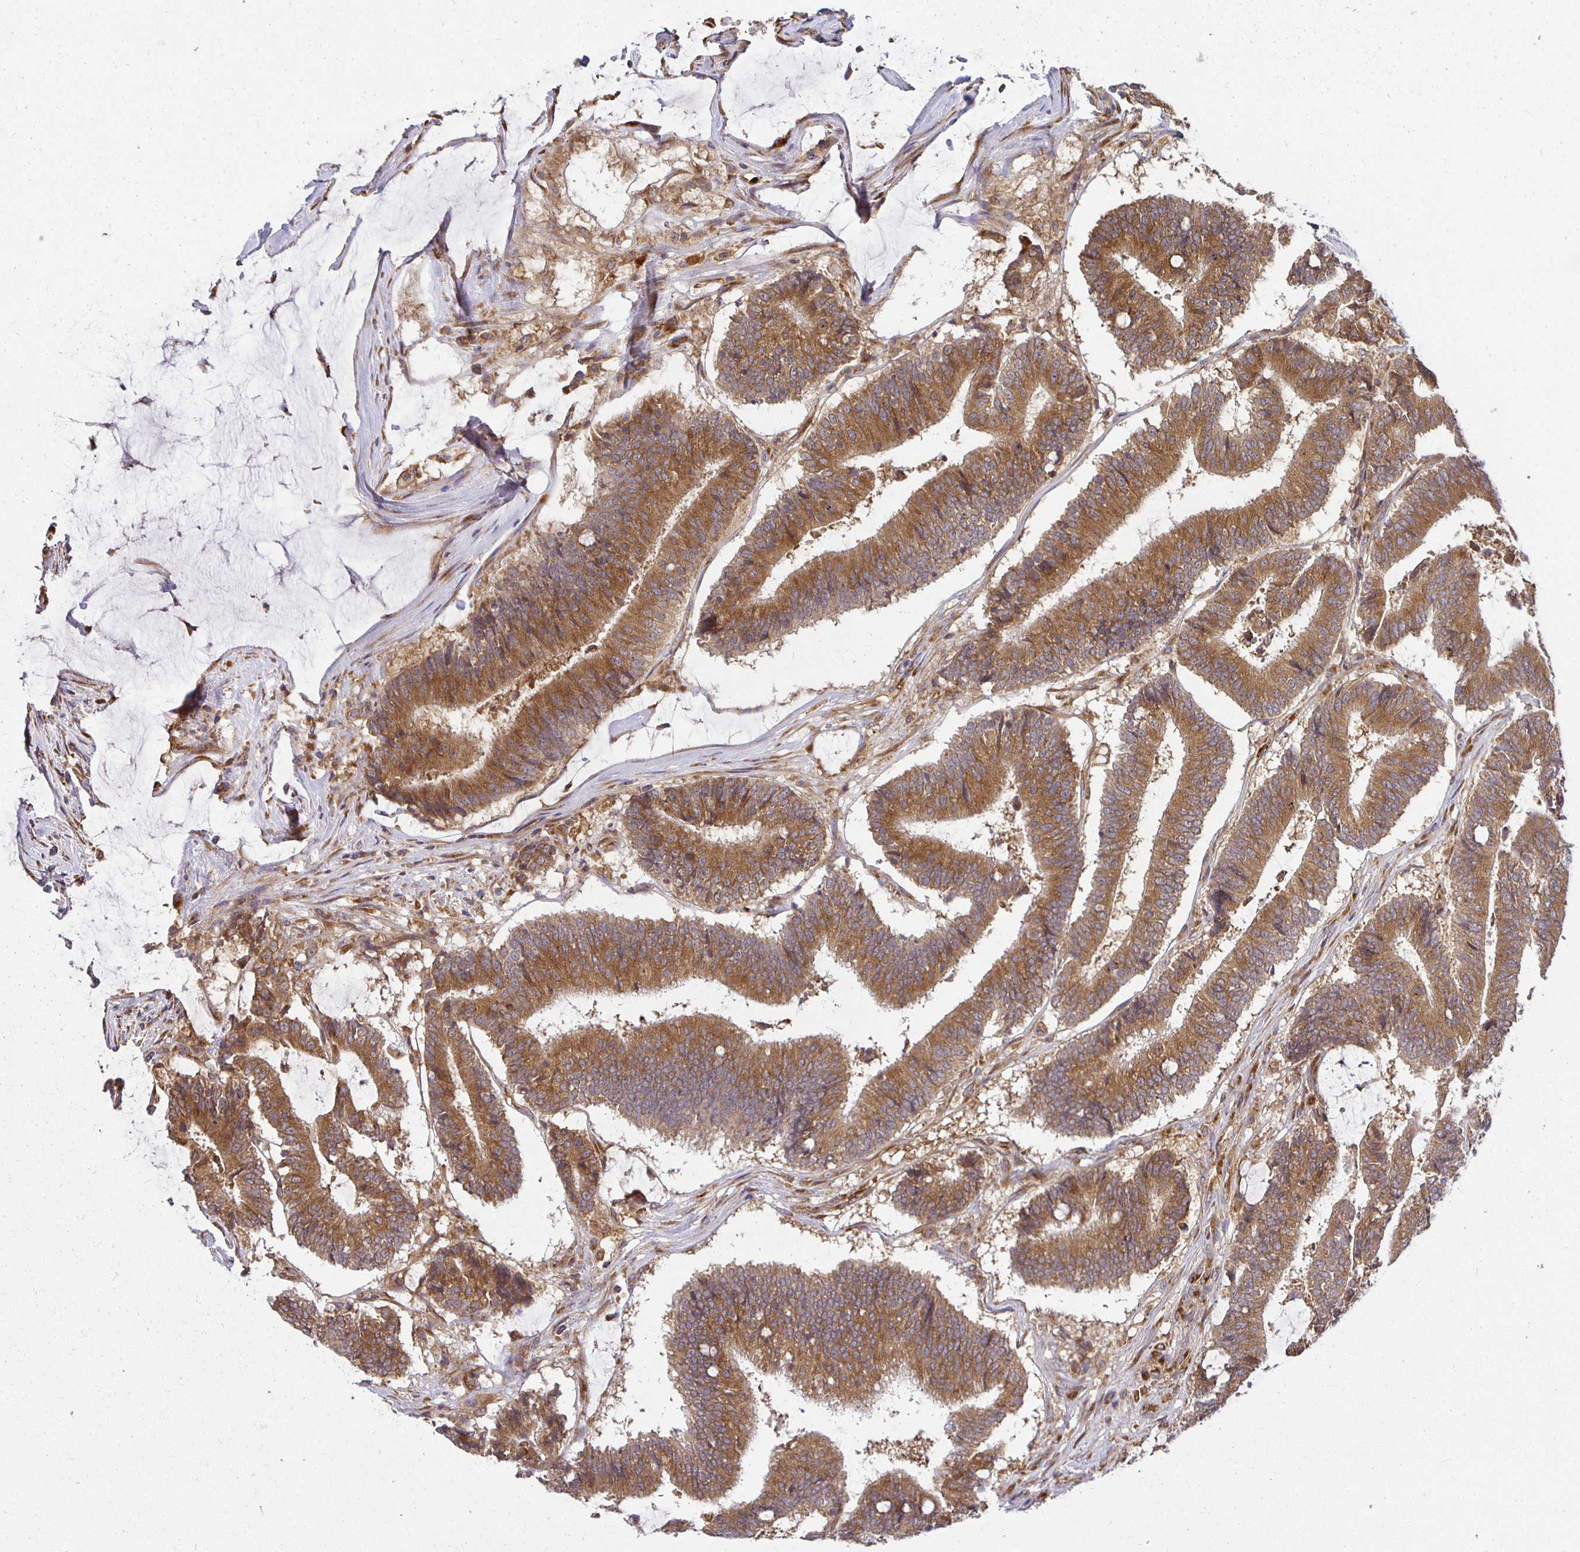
{"staining": {"intensity": "moderate", "quantity": ">75%", "location": "cytoplasmic/membranous"}, "tissue": "colorectal cancer", "cell_type": "Tumor cells", "image_type": "cancer", "snomed": [{"axis": "morphology", "description": "Adenocarcinoma, NOS"}, {"axis": "topography", "description": "Colon"}], "caption": "Adenocarcinoma (colorectal) tissue demonstrates moderate cytoplasmic/membranous staining in about >75% of tumor cells", "gene": "IRAK1", "patient": {"sex": "female", "age": 43}}